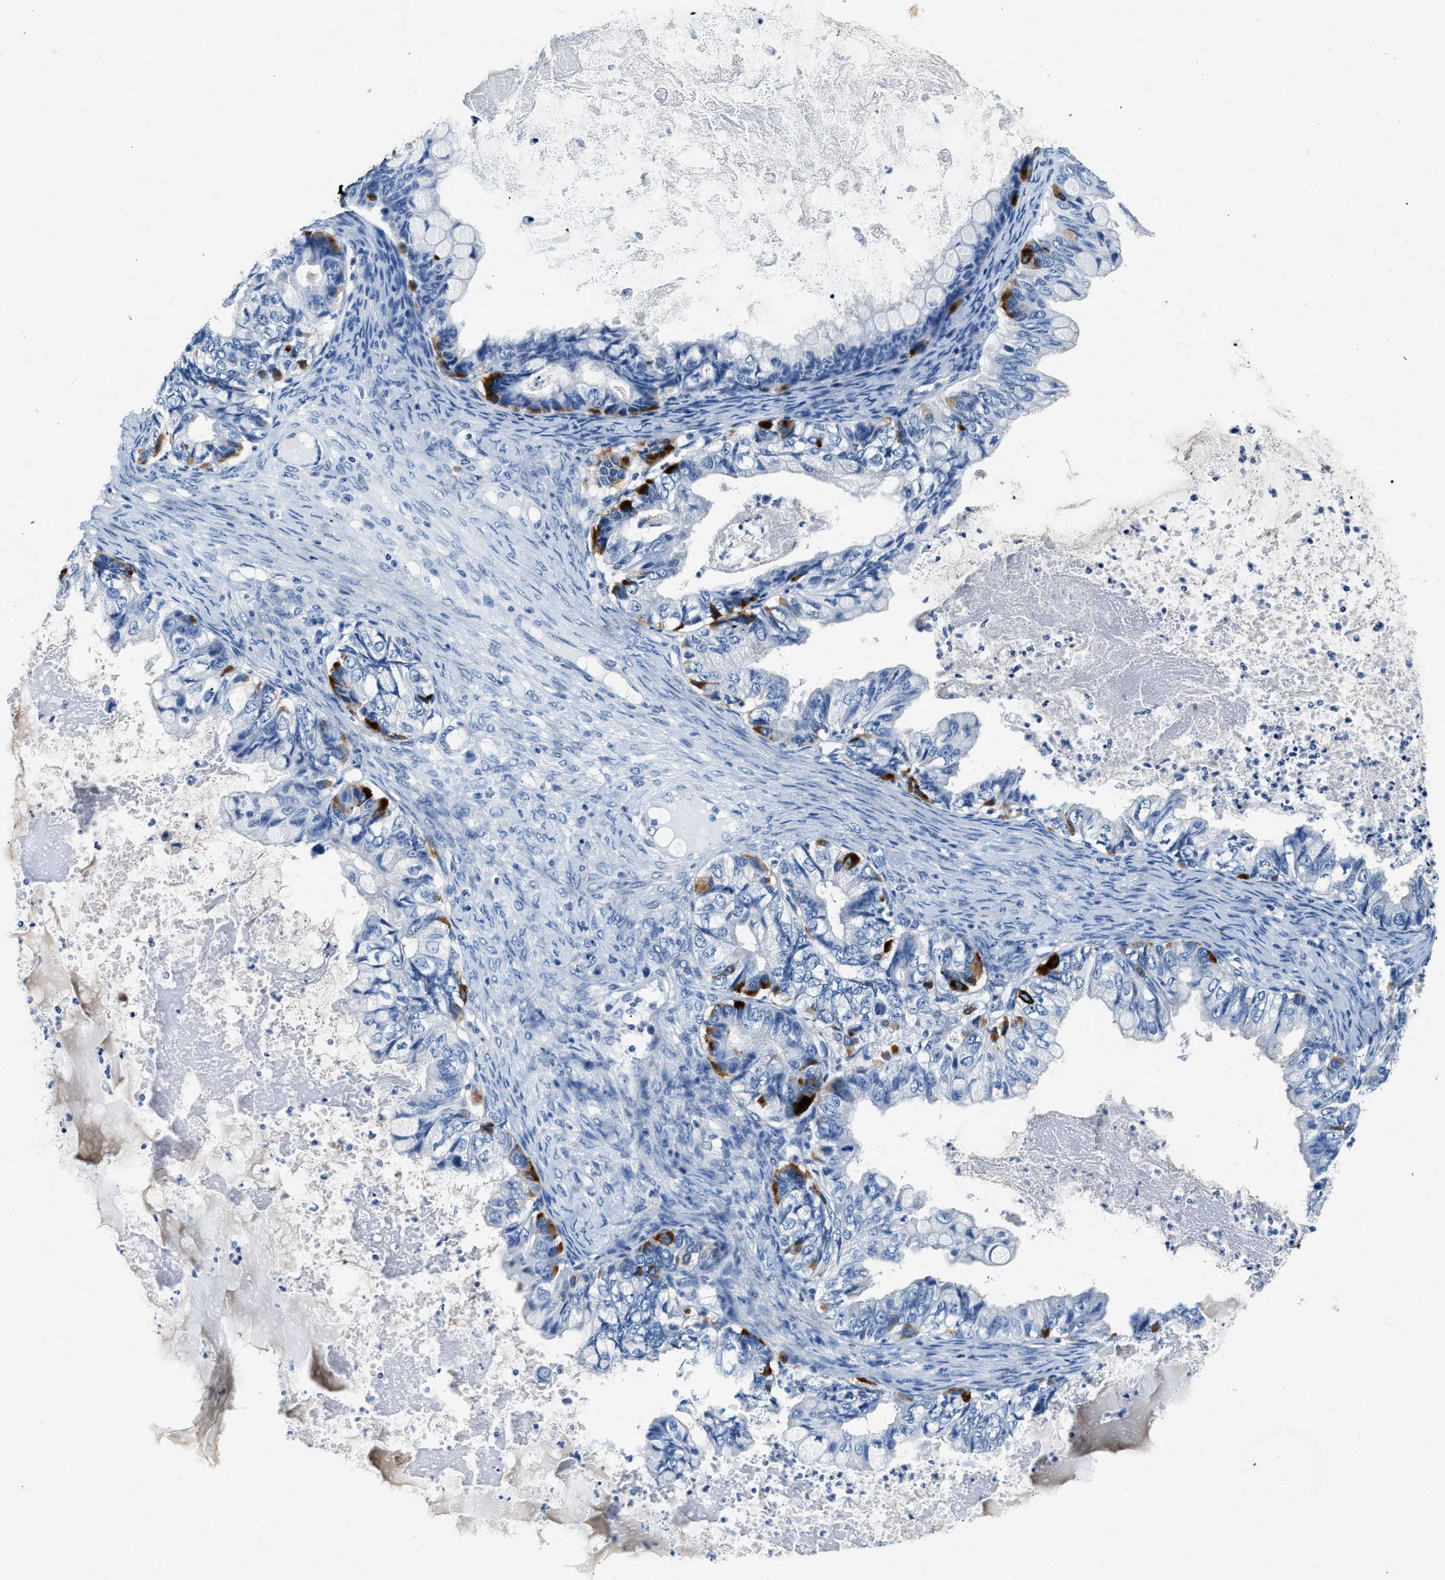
{"staining": {"intensity": "strong", "quantity": "<25%", "location": "cytoplasmic/membranous"}, "tissue": "ovarian cancer", "cell_type": "Tumor cells", "image_type": "cancer", "snomed": [{"axis": "morphology", "description": "Cystadenocarcinoma, mucinous, NOS"}, {"axis": "topography", "description": "Ovary"}], "caption": "Protein expression analysis of human ovarian mucinous cystadenocarcinoma reveals strong cytoplasmic/membranous positivity in about <25% of tumor cells.", "gene": "EIF2AK2", "patient": {"sex": "female", "age": 80}}